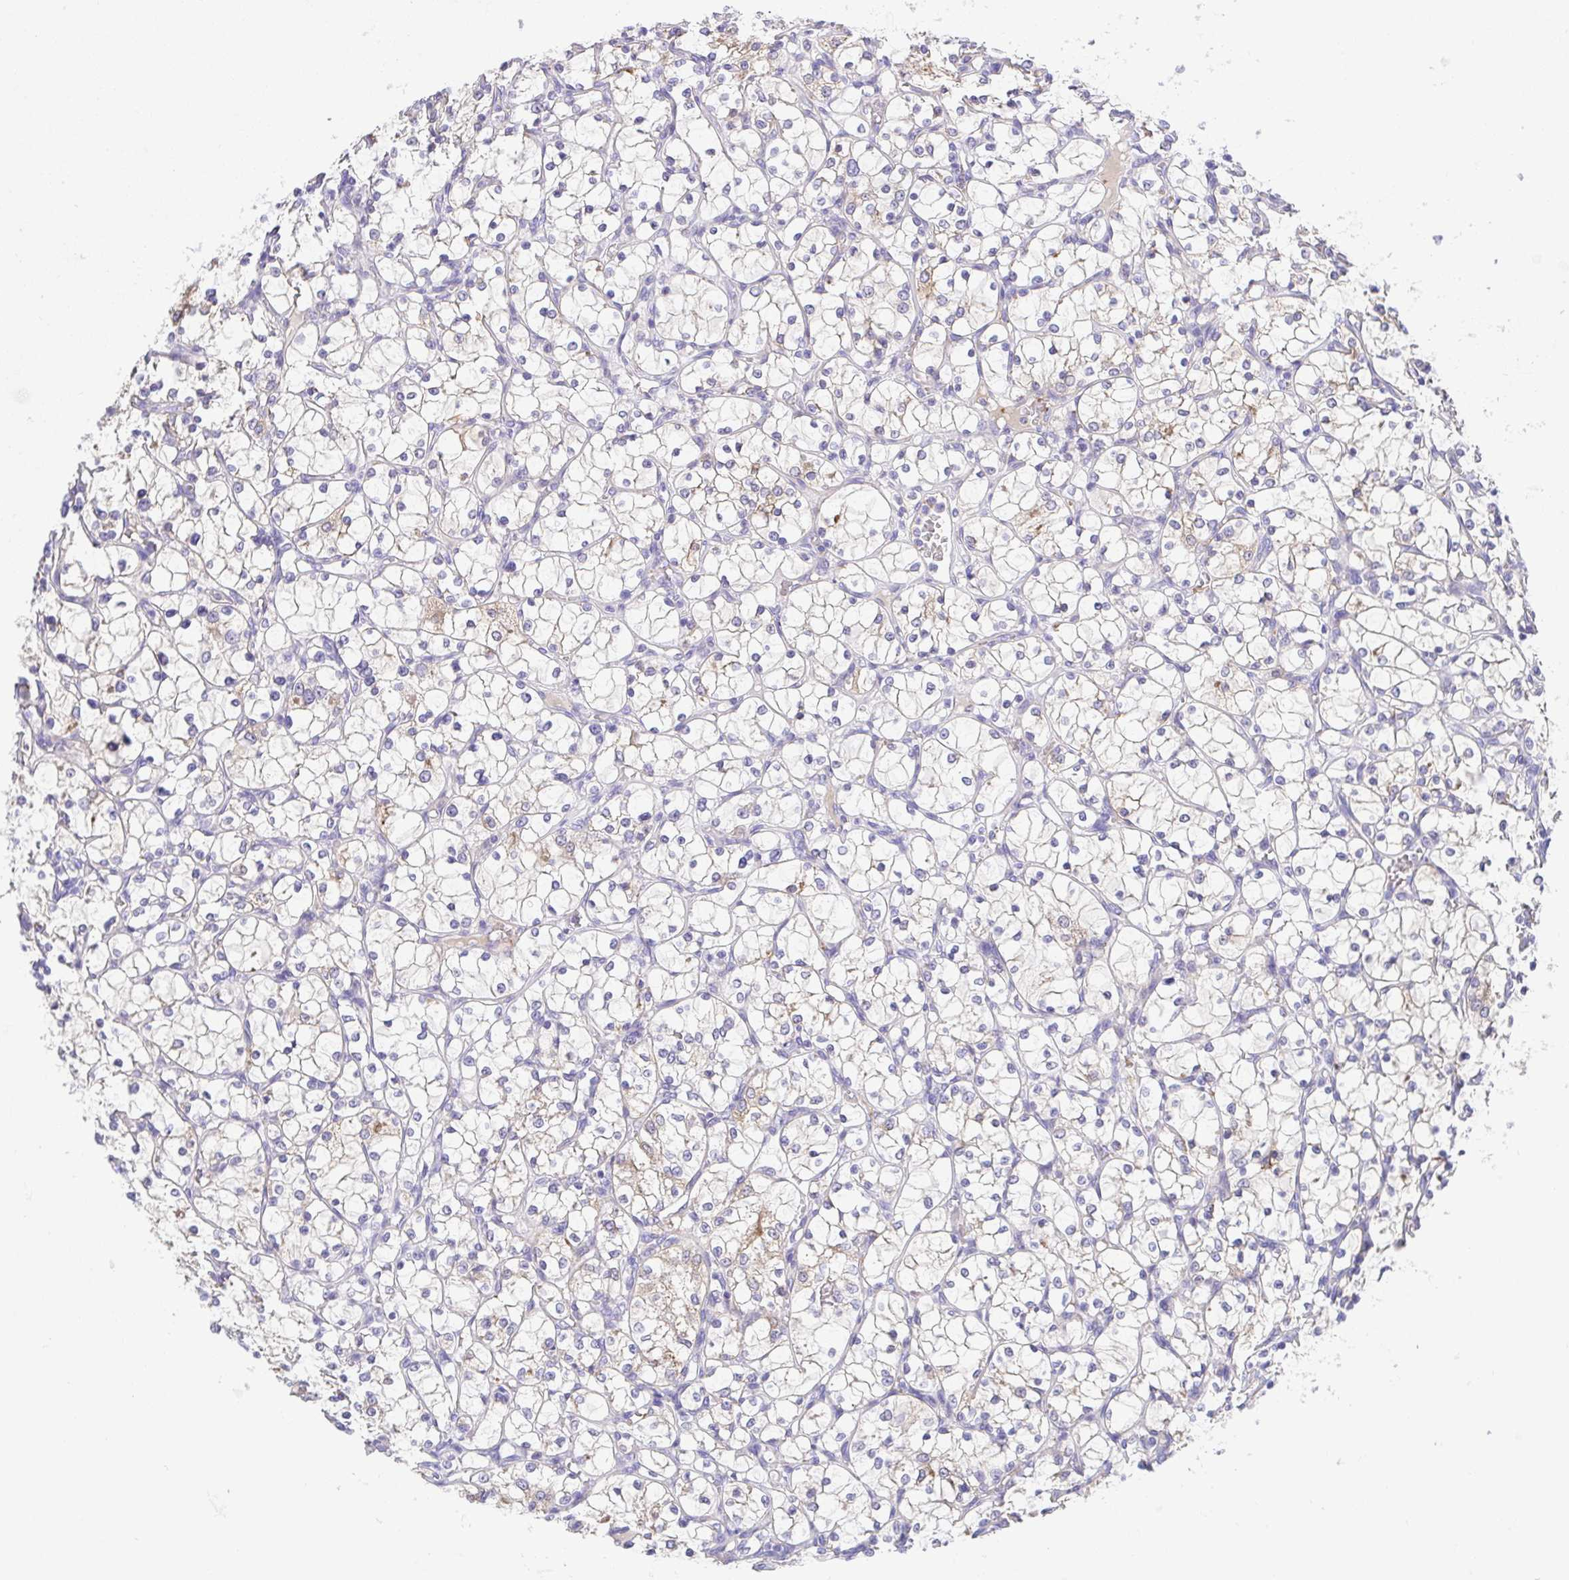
{"staining": {"intensity": "weak", "quantity": "<25%", "location": "cytoplasmic/membranous"}, "tissue": "renal cancer", "cell_type": "Tumor cells", "image_type": "cancer", "snomed": [{"axis": "morphology", "description": "Adenocarcinoma, NOS"}, {"axis": "topography", "description": "Kidney"}], "caption": "High power microscopy histopathology image of an IHC photomicrograph of renal cancer, revealing no significant expression in tumor cells.", "gene": "SLC13A1", "patient": {"sex": "female", "age": 69}}